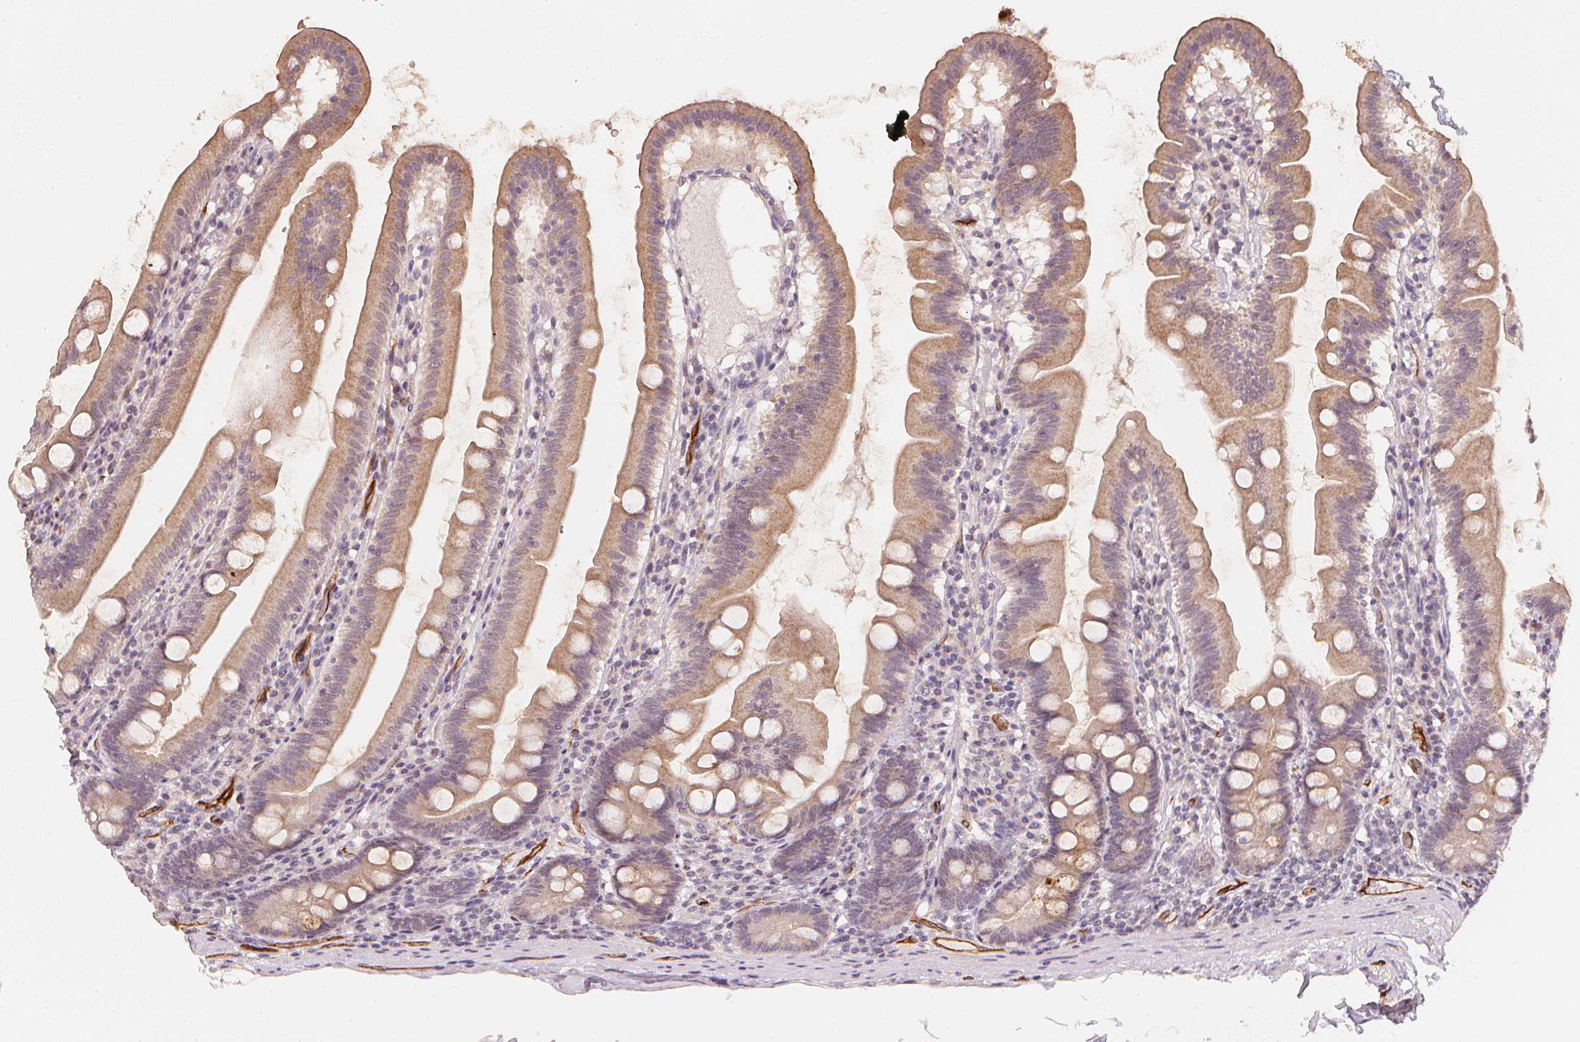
{"staining": {"intensity": "moderate", "quantity": "25%-75%", "location": "cytoplasmic/membranous"}, "tissue": "duodenum", "cell_type": "Glandular cells", "image_type": "normal", "snomed": [{"axis": "morphology", "description": "Normal tissue, NOS"}, {"axis": "topography", "description": "Duodenum"}], "caption": "Immunohistochemical staining of benign human duodenum displays 25%-75% levels of moderate cytoplasmic/membranous protein expression in about 25%-75% of glandular cells. The staining is performed using DAB (3,3'-diaminobenzidine) brown chromogen to label protein expression. The nuclei are counter-stained blue using hematoxylin.", "gene": "CIB1", "patient": {"sex": "female", "age": 67}}